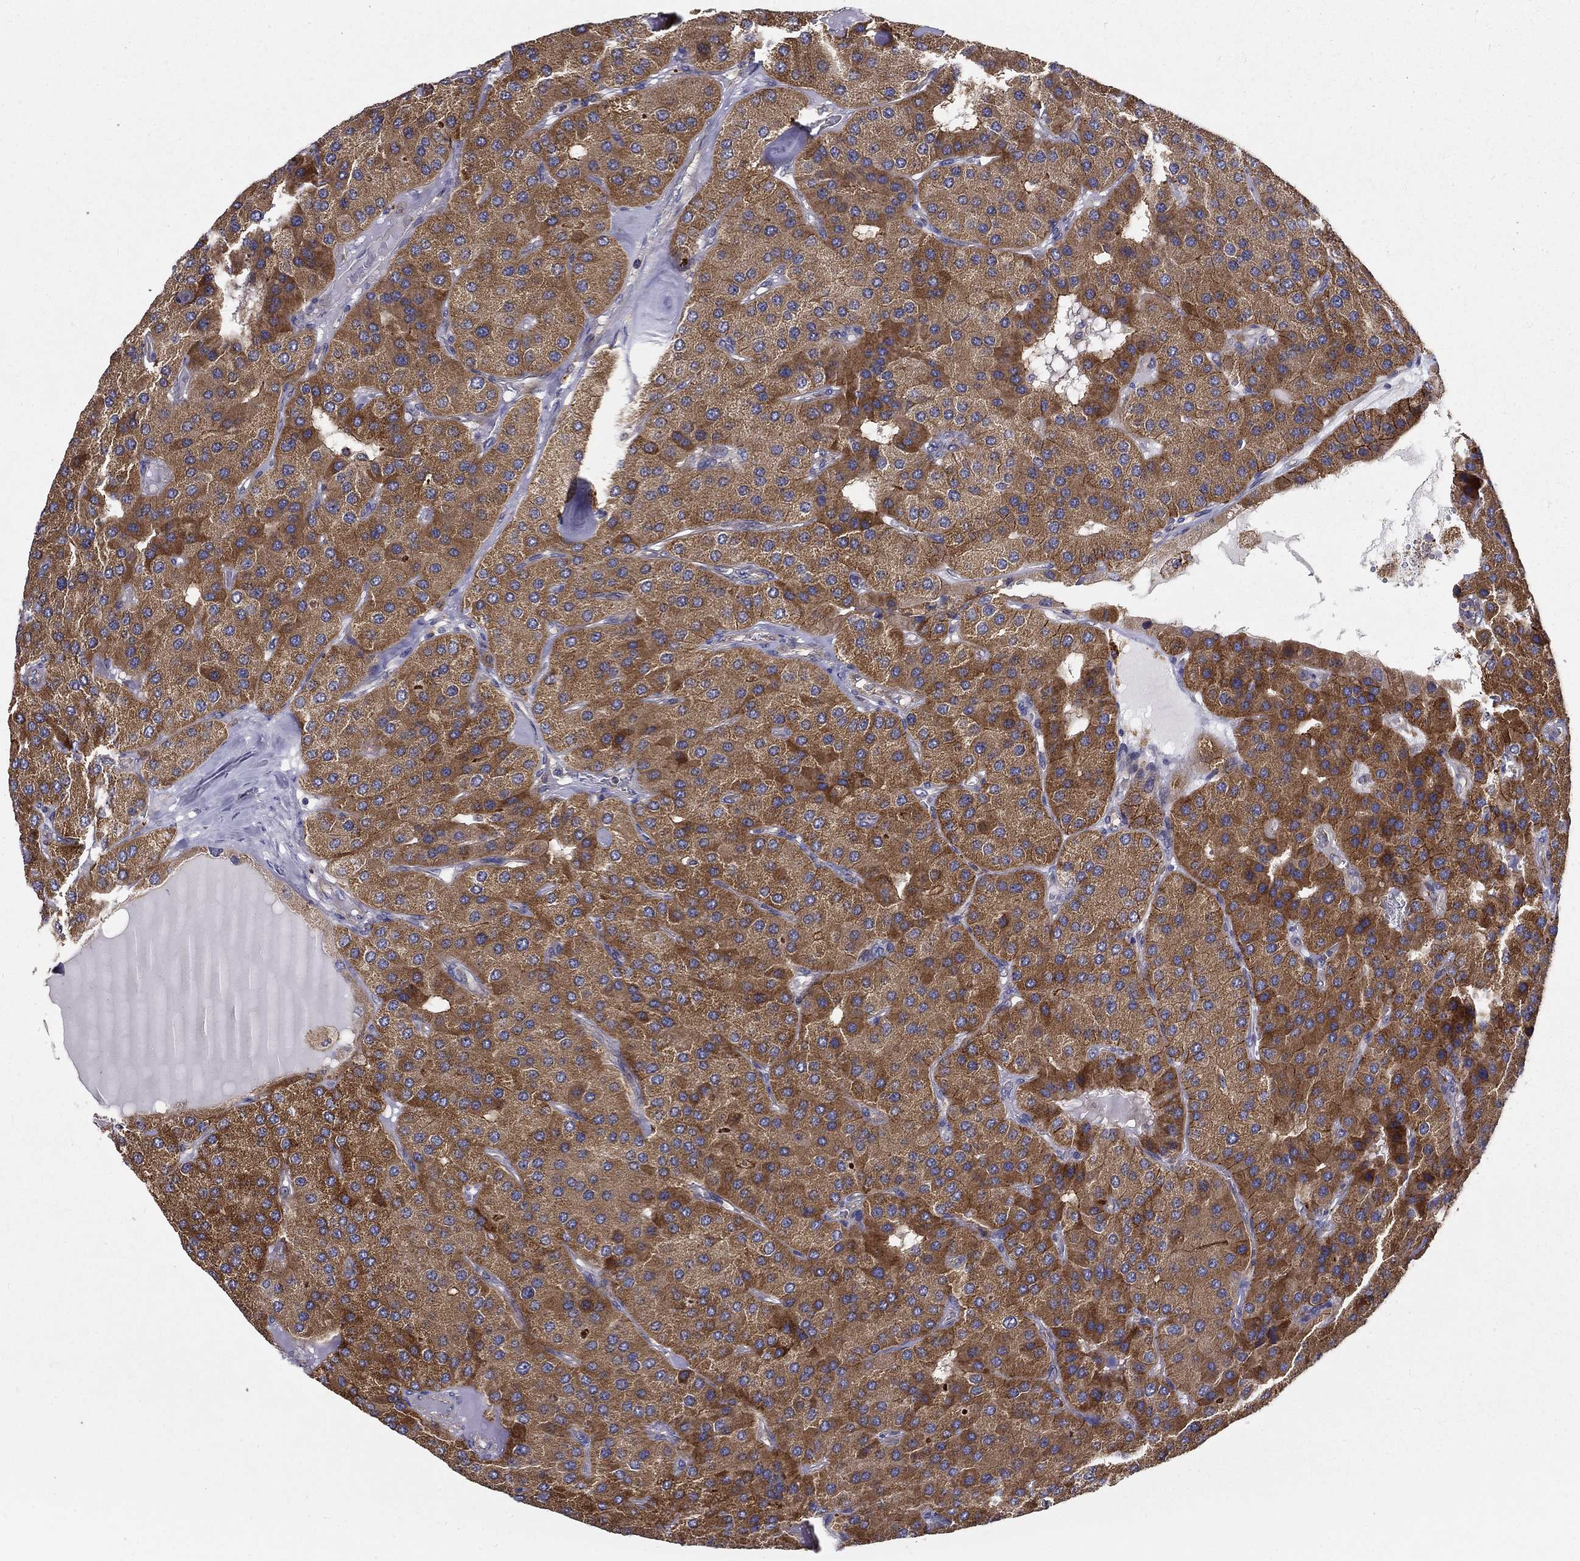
{"staining": {"intensity": "strong", "quantity": "25%-75%", "location": "cytoplasmic/membranous"}, "tissue": "parathyroid gland", "cell_type": "Glandular cells", "image_type": "normal", "snomed": [{"axis": "morphology", "description": "Normal tissue, NOS"}, {"axis": "morphology", "description": "Adenoma, NOS"}, {"axis": "topography", "description": "Parathyroid gland"}], "caption": "Glandular cells exhibit high levels of strong cytoplasmic/membranous expression in about 25%-75% of cells in normal parathyroid gland.", "gene": "ALDH4A1", "patient": {"sex": "female", "age": 86}}